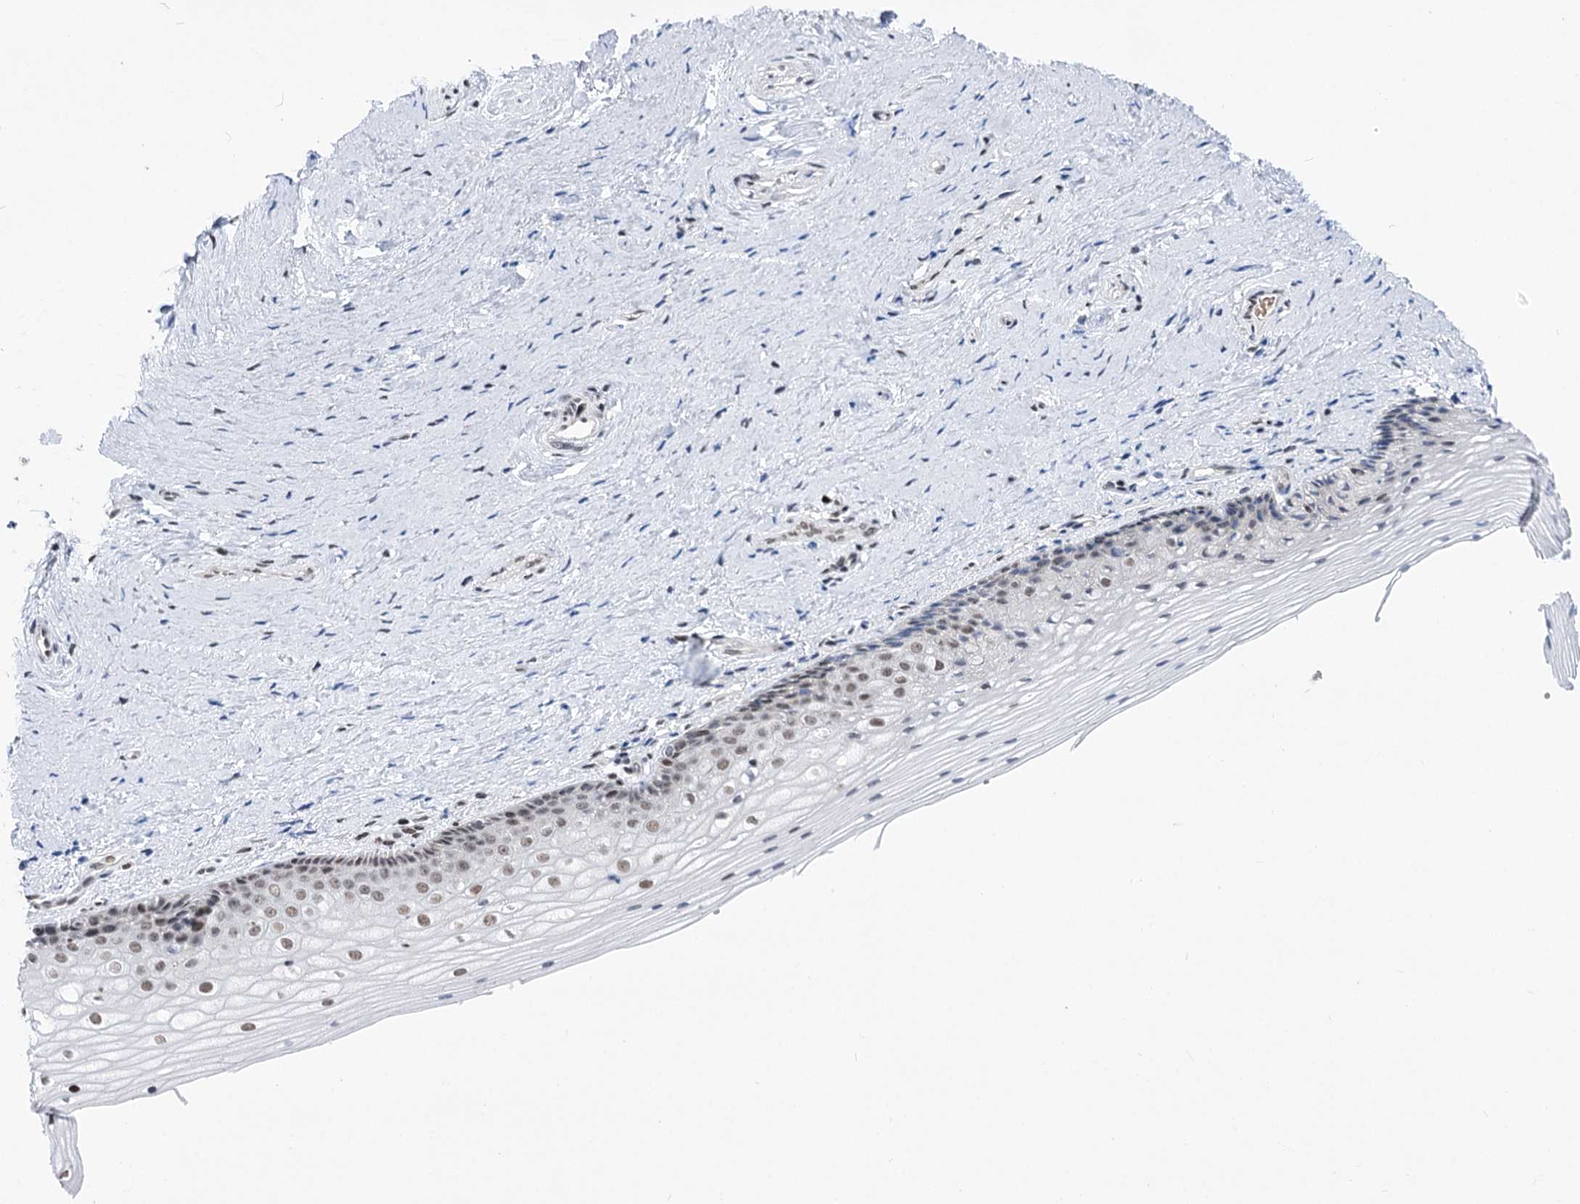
{"staining": {"intensity": "weak", "quantity": "25%-75%", "location": "nuclear"}, "tissue": "vagina", "cell_type": "Squamous epithelial cells", "image_type": "normal", "snomed": [{"axis": "morphology", "description": "Normal tissue, NOS"}, {"axis": "topography", "description": "Vagina"}], "caption": "Weak nuclear protein expression is identified in about 25%-75% of squamous epithelial cells in vagina. Immunohistochemistry (ihc) stains the protein in brown and the nuclei are stained blue.", "gene": "POU4F3", "patient": {"sex": "female", "age": 46}}